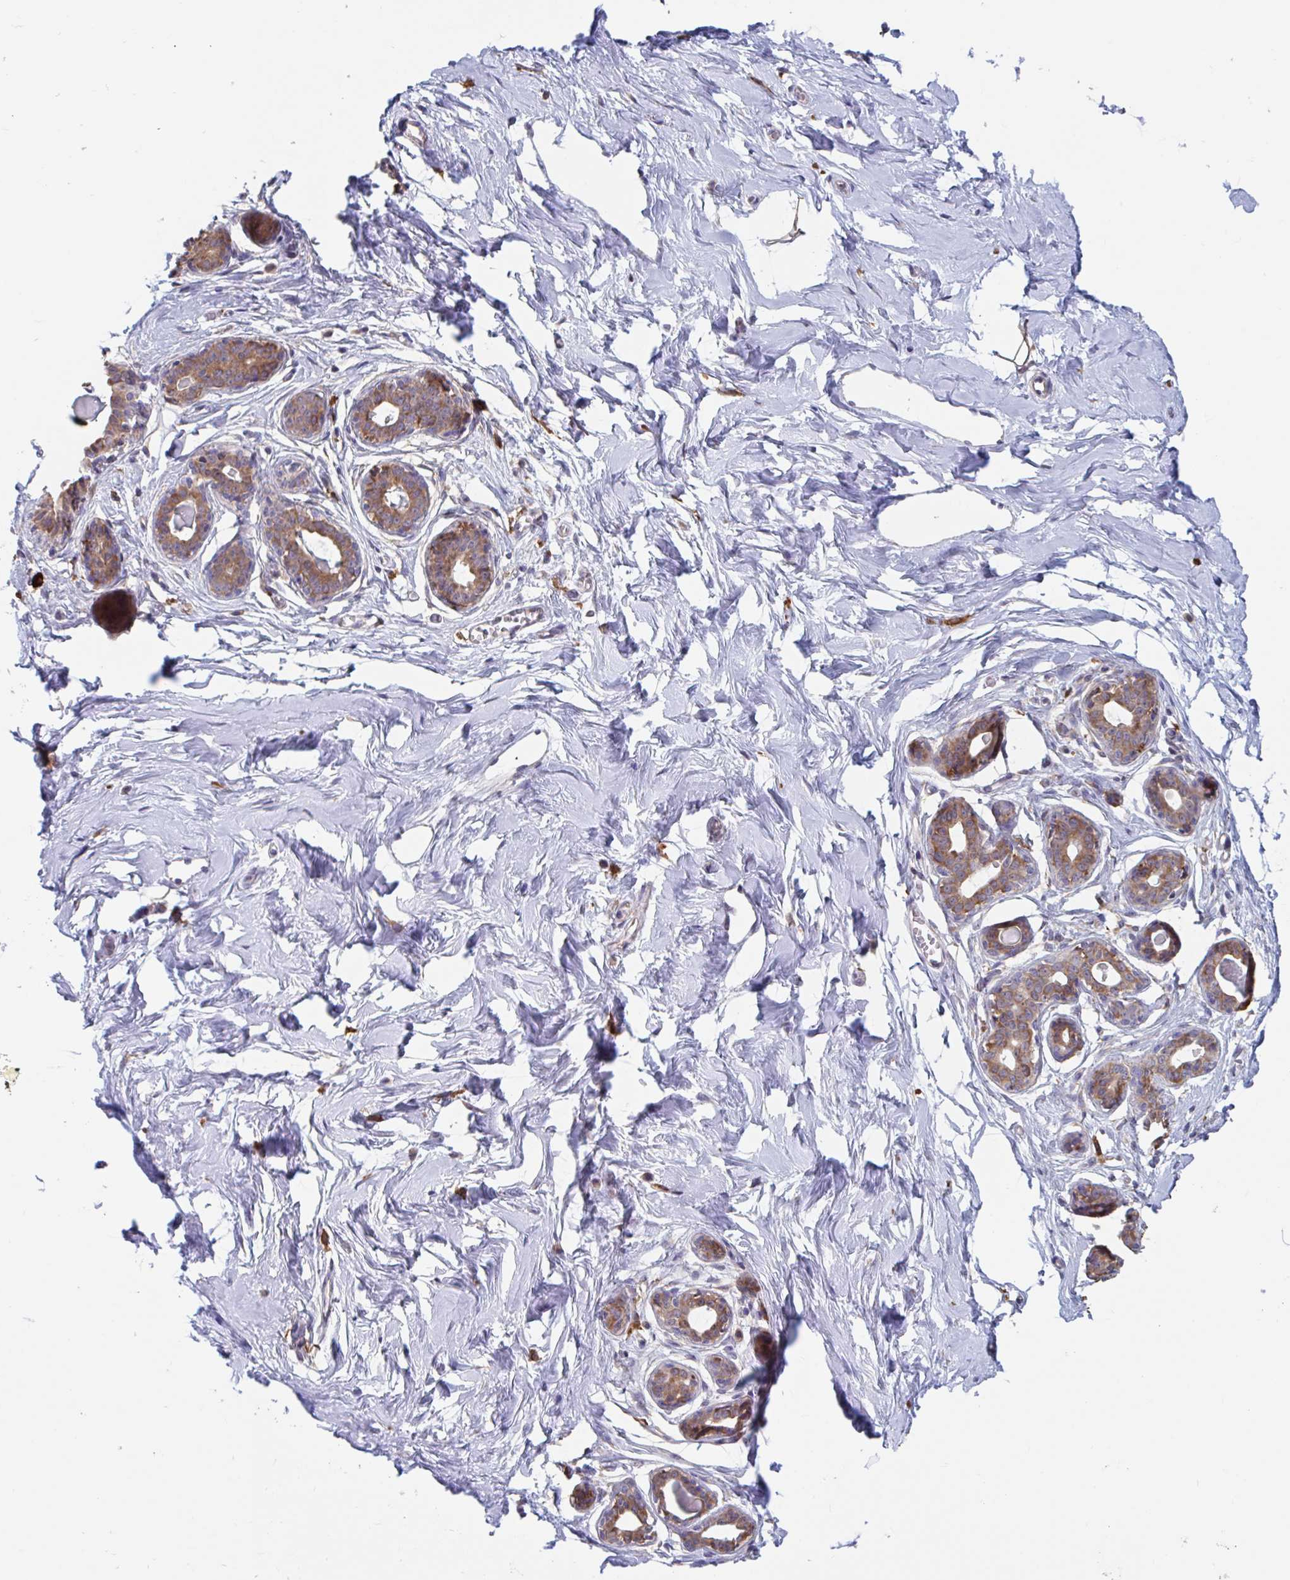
{"staining": {"intensity": "moderate", "quantity": ">75%", "location": "cytoplasmic/membranous"}, "tissue": "breast", "cell_type": "Adipocytes", "image_type": "normal", "snomed": [{"axis": "morphology", "description": "Normal tissue, NOS"}, {"axis": "topography", "description": "Breast"}], "caption": "An image of human breast stained for a protein demonstrates moderate cytoplasmic/membranous brown staining in adipocytes.", "gene": "SNX8", "patient": {"sex": "female", "age": 45}}